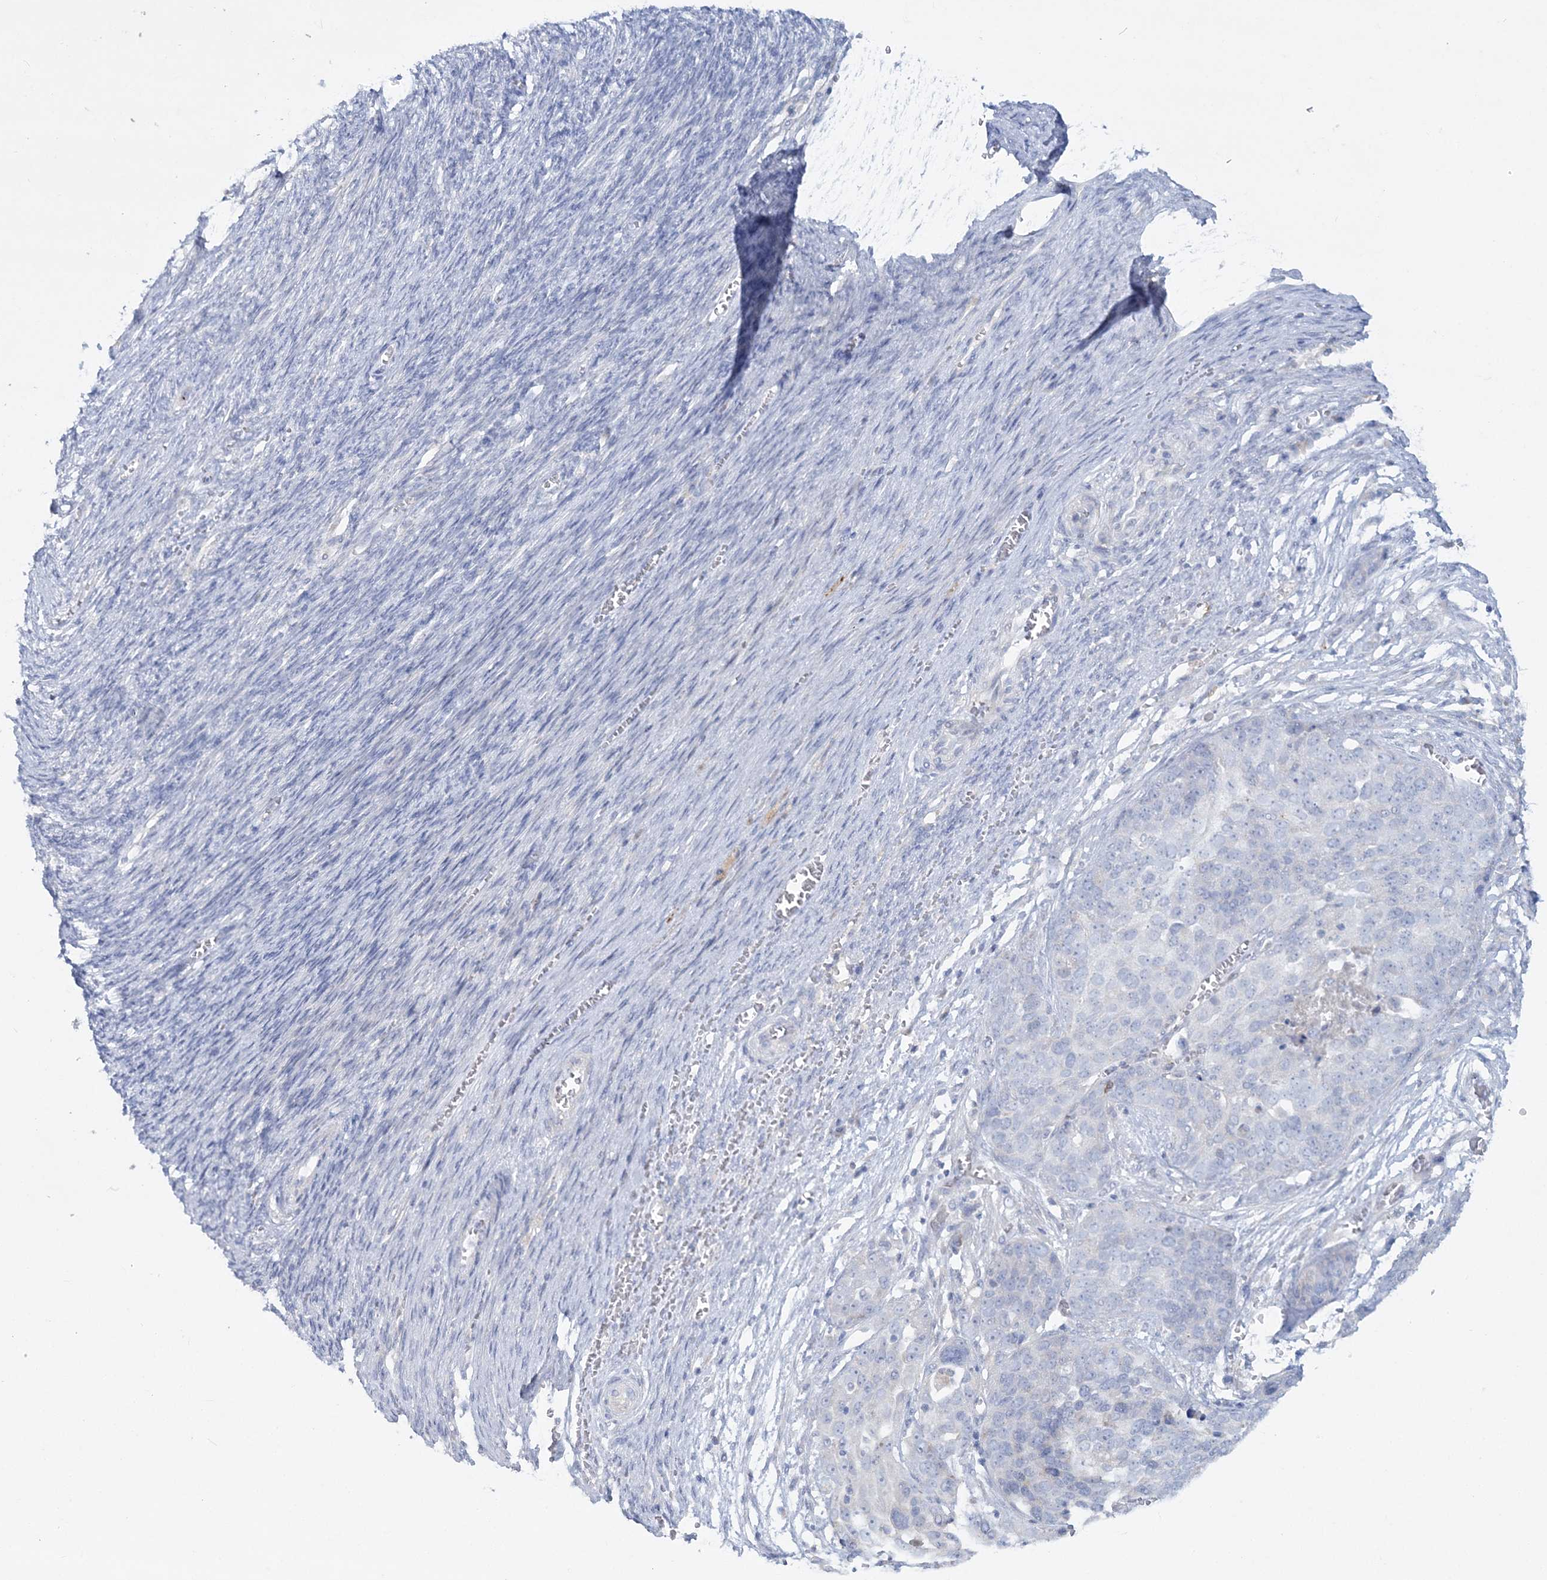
{"staining": {"intensity": "negative", "quantity": "none", "location": "none"}, "tissue": "ovarian cancer", "cell_type": "Tumor cells", "image_type": "cancer", "snomed": [{"axis": "morphology", "description": "Cystadenocarcinoma, serous, NOS"}, {"axis": "topography", "description": "Ovary"}], "caption": "Immunohistochemistry (IHC) micrograph of ovarian cancer (serous cystadenocarcinoma) stained for a protein (brown), which shows no expression in tumor cells.", "gene": "WDSUB1", "patient": {"sex": "female", "age": 44}}